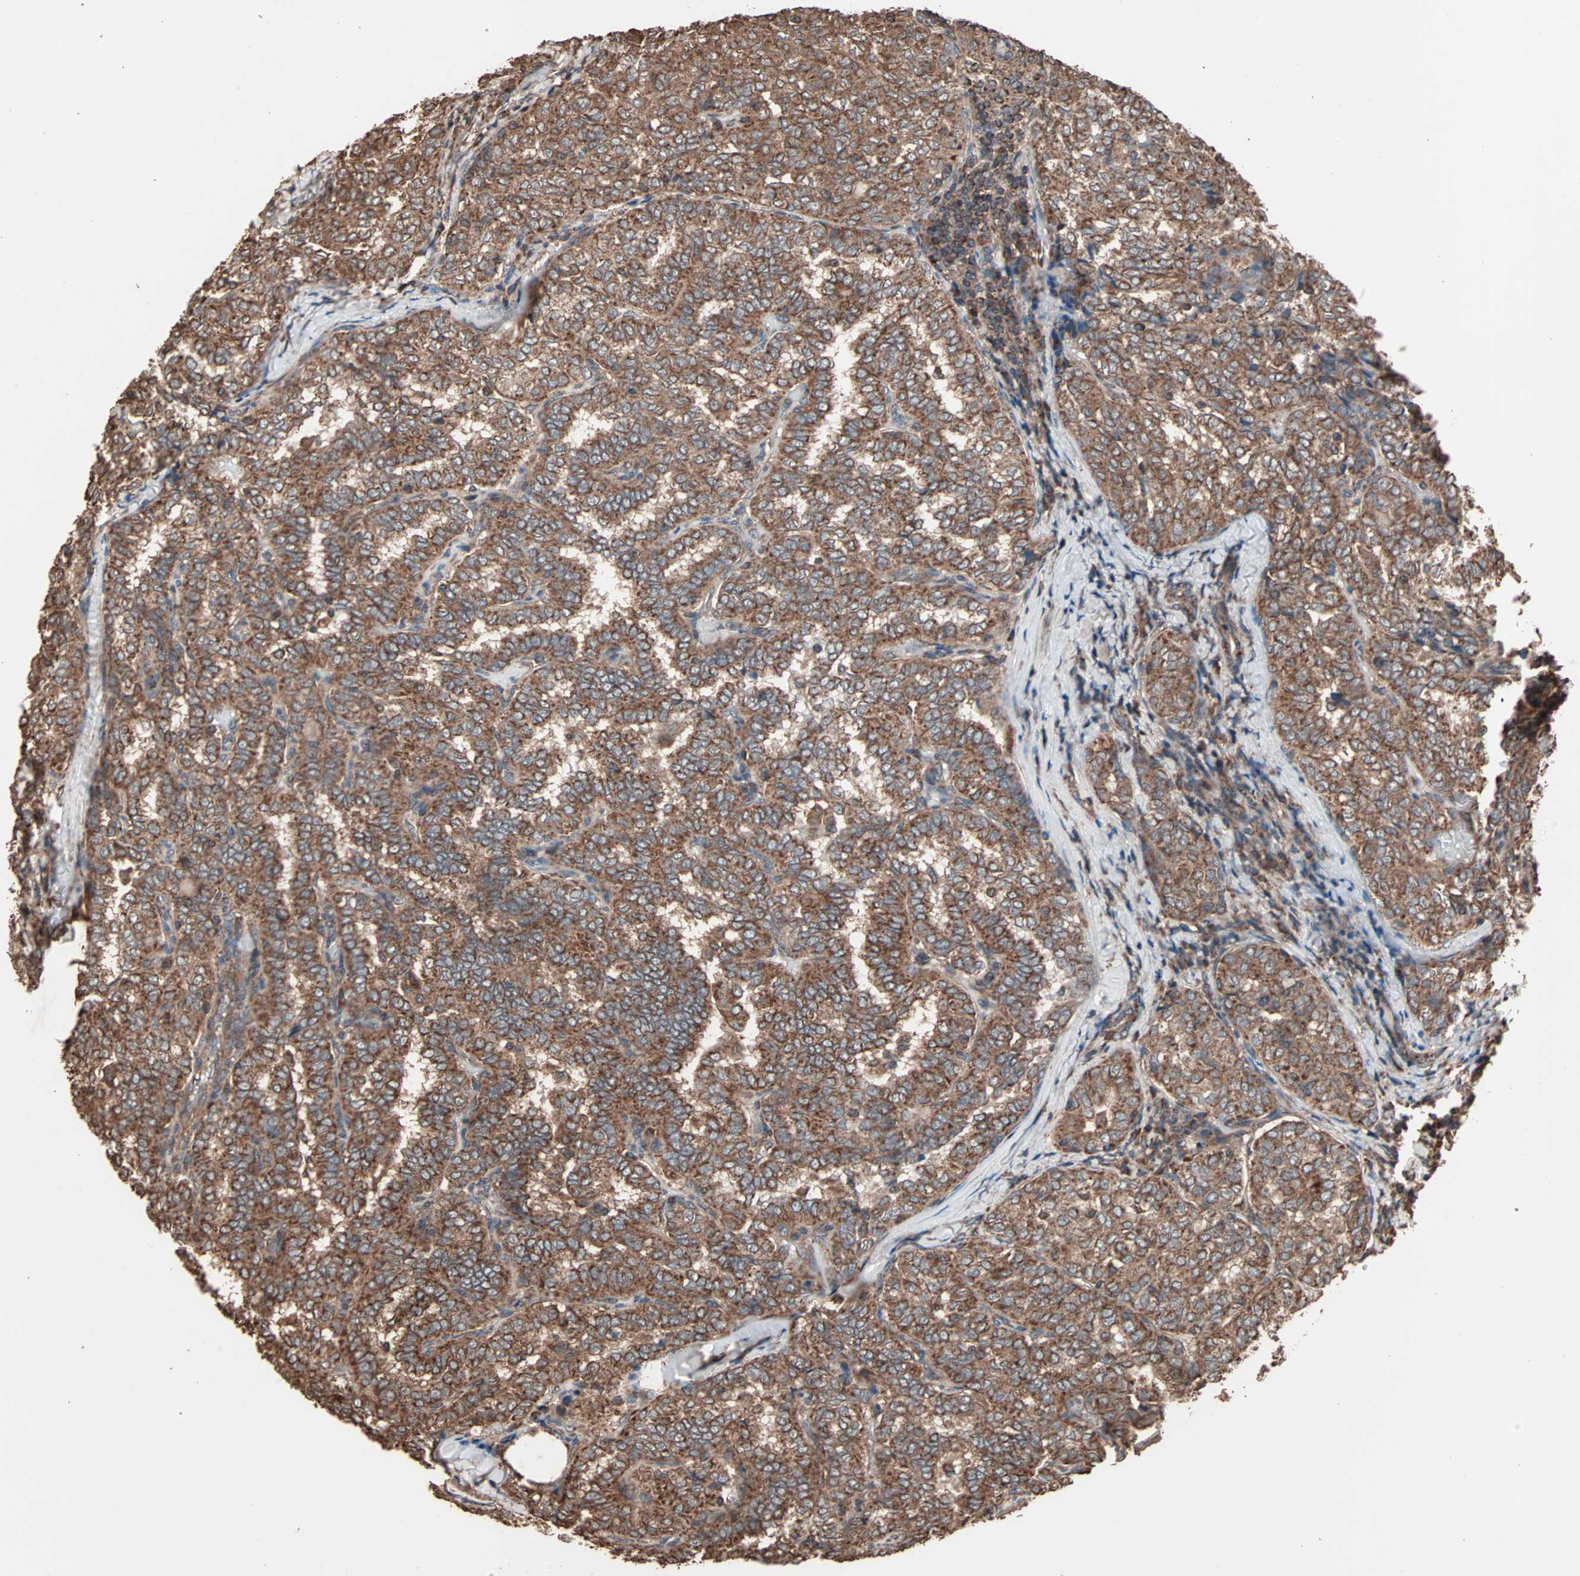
{"staining": {"intensity": "strong", "quantity": ">75%", "location": "cytoplasmic/membranous"}, "tissue": "thyroid cancer", "cell_type": "Tumor cells", "image_type": "cancer", "snomed": [{"axis": "morphology", "description": "Normal tissue, NOS"}, {"axis": "morphology", "description": "Papillary adenocarcinoma, NOS"}, {"axis": "topography", "description": "Thyroid gland"}], "caption": "High-power microscopy captured an immunohistochemistry (IHC) micrograph of thyroid cancer, revealing strong cytoplasmic/membranous positivity in approximately >75% of tumor cells.", "gene": "MRPL2", "patient": {"sex": "female", "age": 30}}